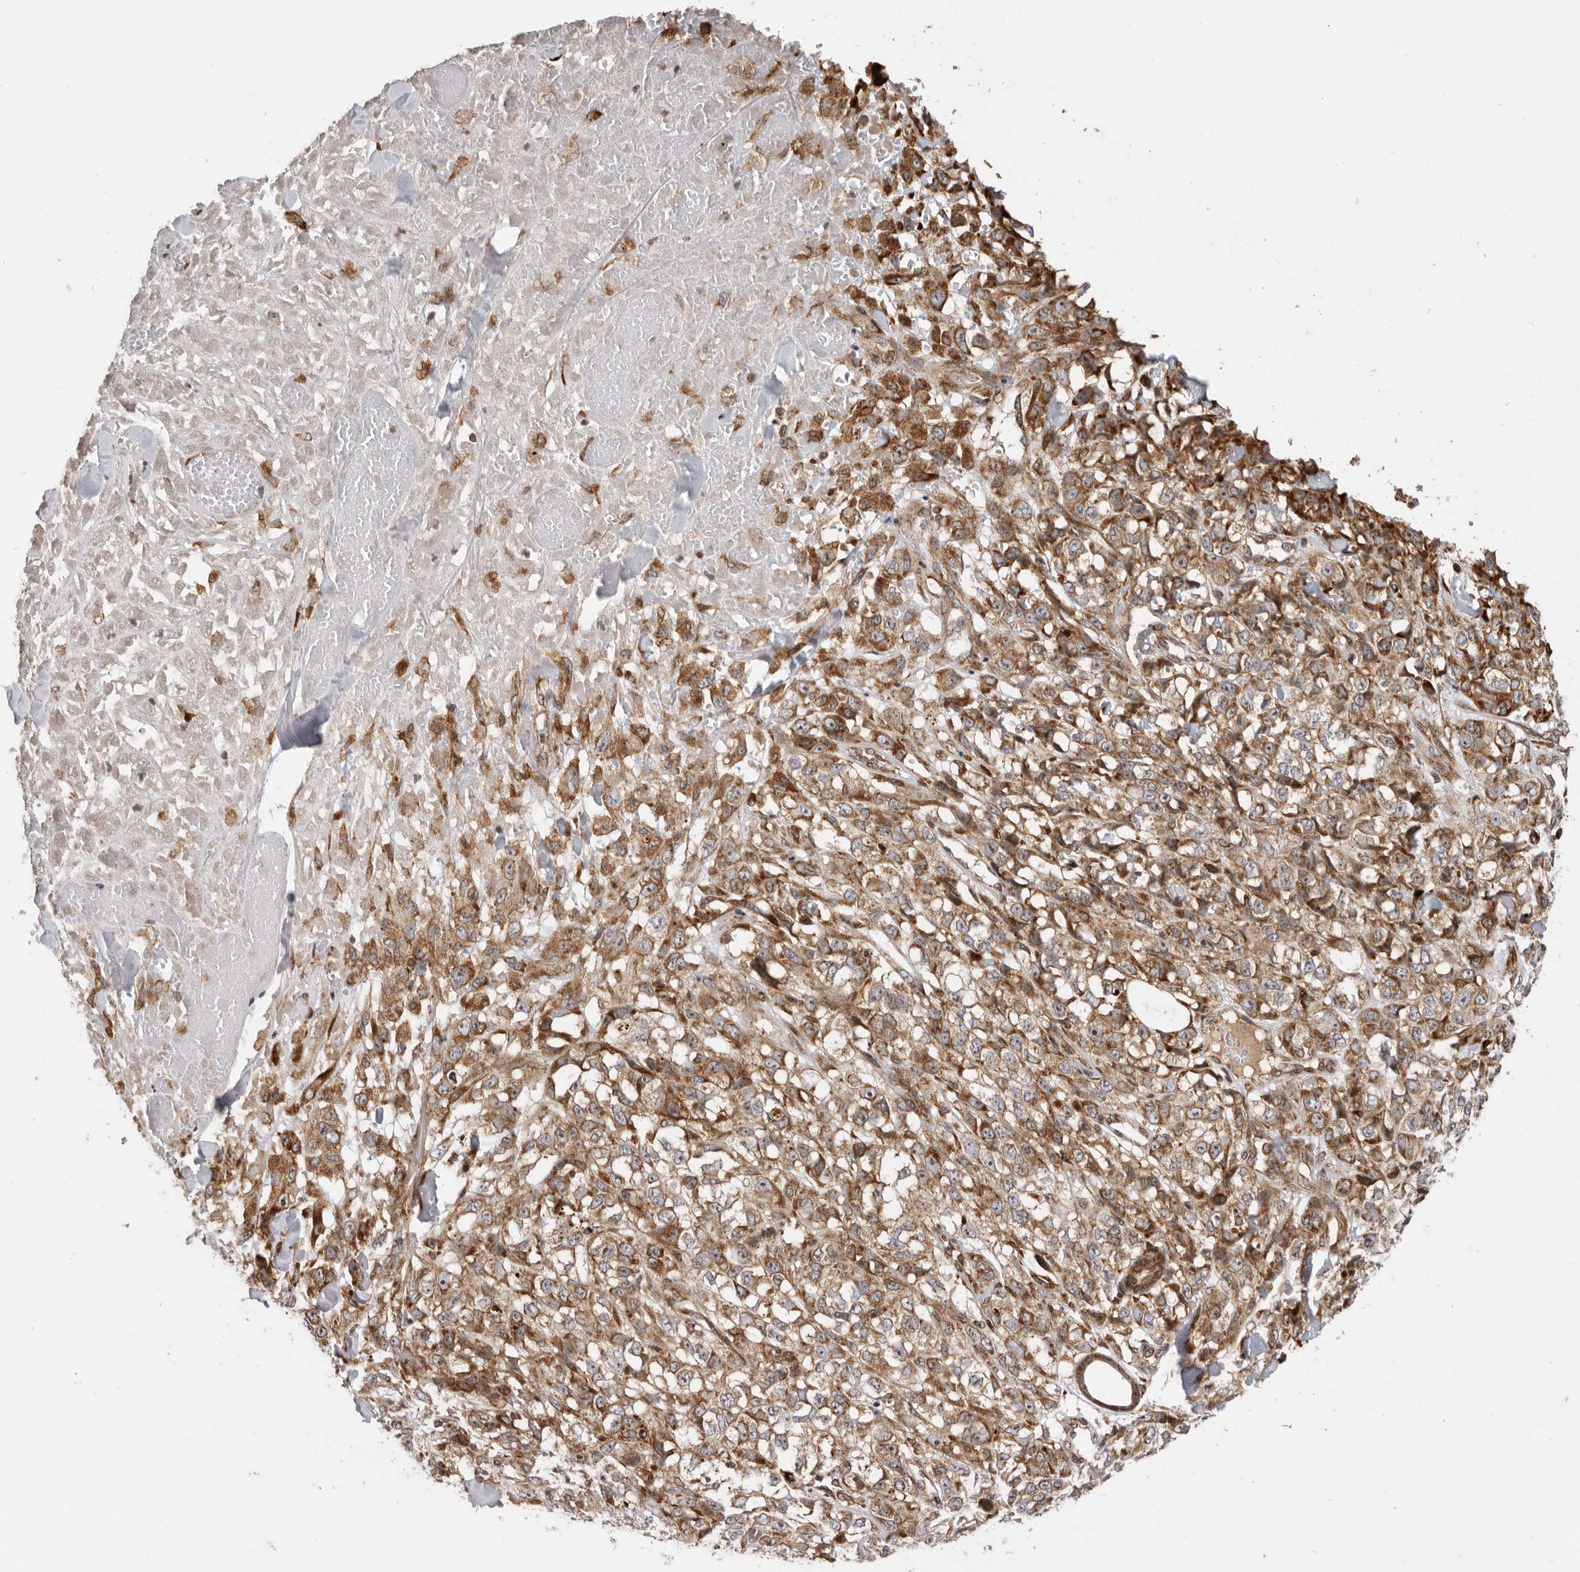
{"staining": {"intensity": "moderate", "quantity": ">75%", "location": "cytoplasmic/membranous"}, "tissue": "melanoma", "cell_type": "Tumor cells", "image_type": "cancer", "snomed": [{"axis": "morphology", "description": "Malignant melanoma, Metastatic site"}, {"axis": "topography", "description": "Skin"}], "caption": "Malignant melanoma (metastatic site) stained with DAB (3,3'-diaminobenzidine) immunohistochemistry (IHC) displays medium levels of moderate cytoplasmic/membranous positivity in about >75% of tumor cells.", "gene": "FZD3", "patient": {"sex": "female", "age": 72}}